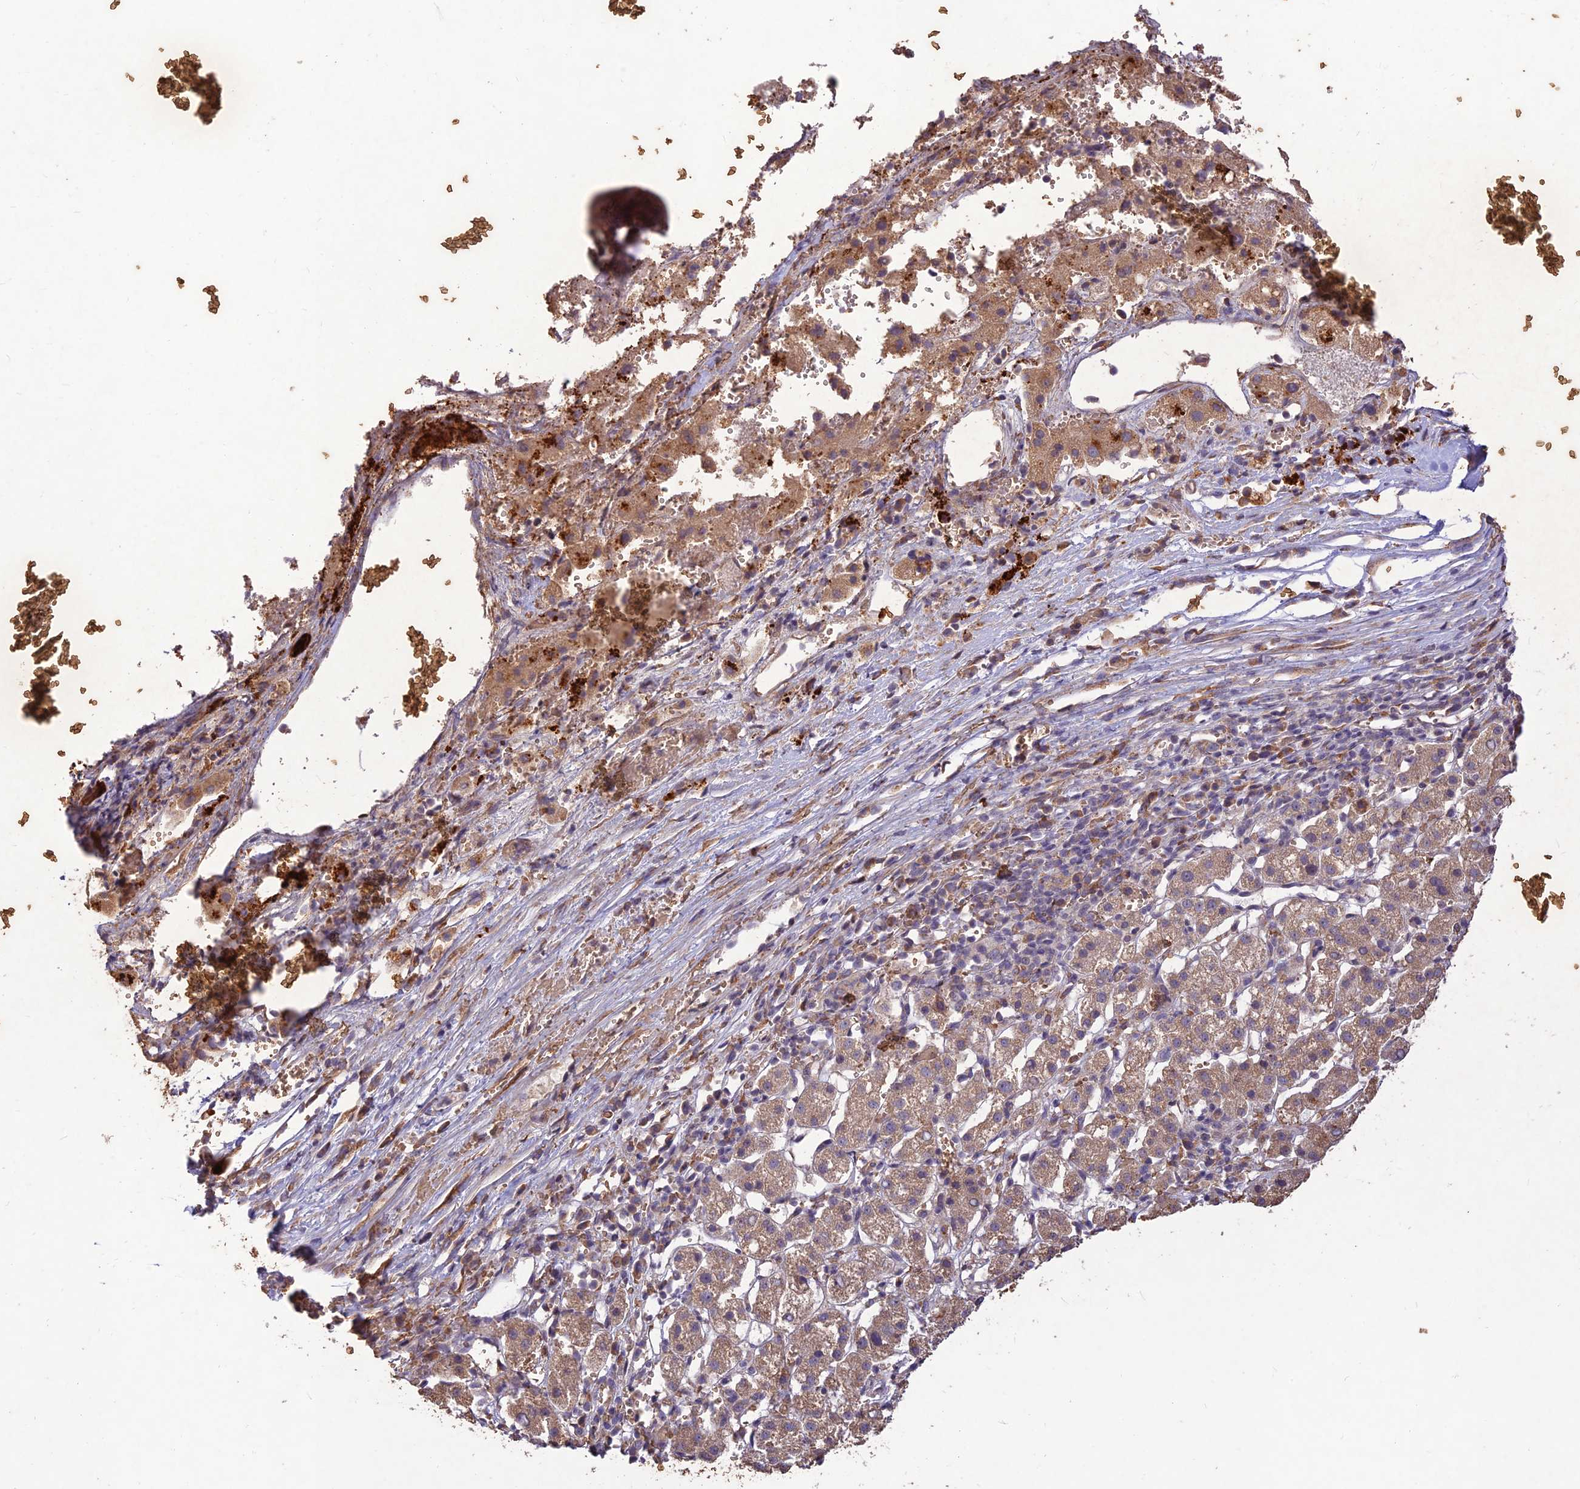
{"staining": {"intensity": "weak", "quantity": ">75%", "location": "cytoplasmic/membranous"}, "tissue": "liver cancer", "cell_type": "Tumor cells", "image_type": "cancer", "snomed": [{"axis": "morphology", "description": "Carcinoma, Hepatocellular, NOS"}, {"axis": "topography", "description": "Liver"}], "caption": "Immunohistochemical staining of hepatocellular carcinoma (liver) displays low levels of weak cytoplasmic/membranous protein staining in about >75% of tumor cells. (DAB (3,3'-diaminobenzidine) = brown stain, brightfield microscopy at high magnification).", "gene": "PPP1R11", "patient": {"sex": "female", "age": 58}}